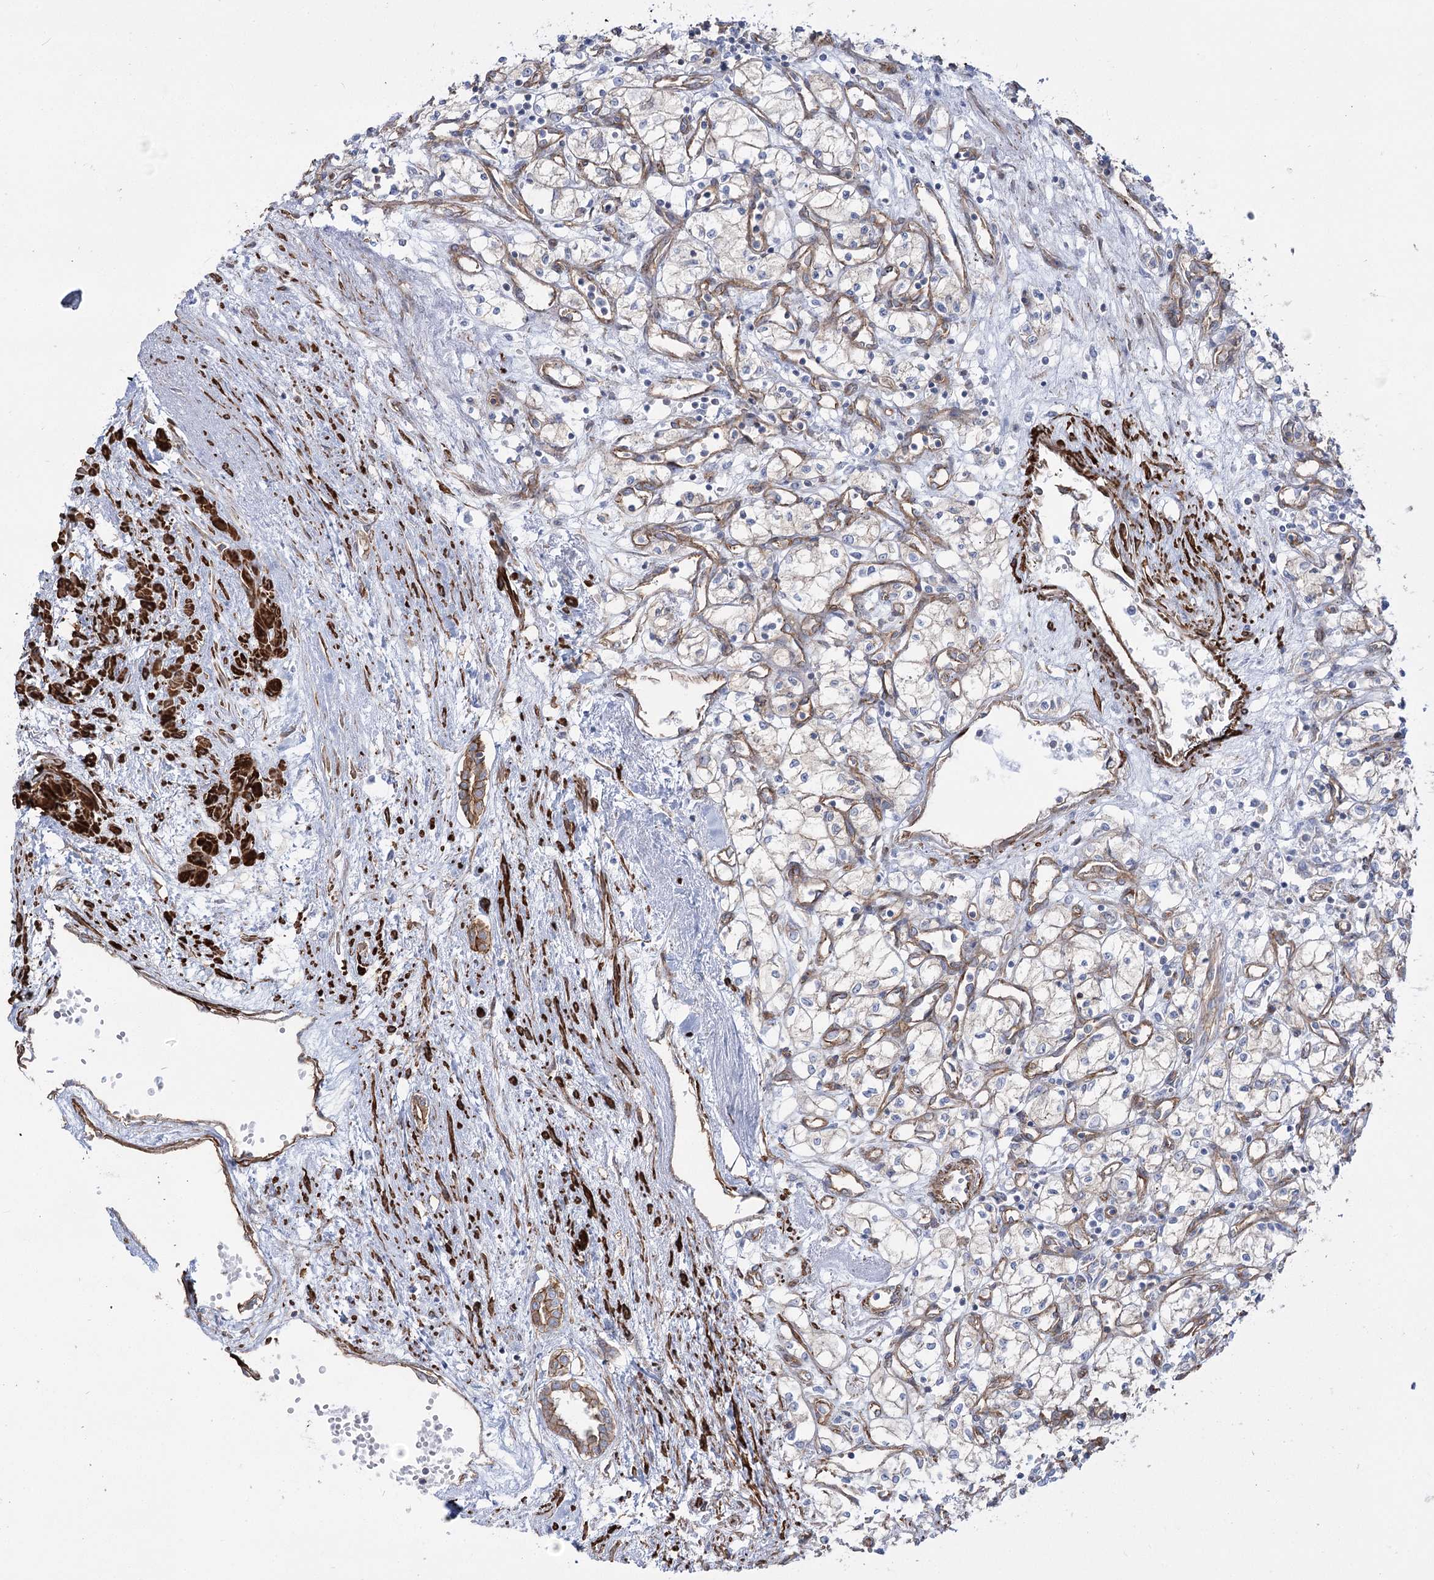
{"staining": {"intensity": "negative", "quantity": "none", "location": "none"}, "tissue": "renal cancer", "cell_type": "Tumor cells", "image_type": "cancer", "snomed": [{"axis": "morphology", "description": "Adenocarcinoma, NOS"}, {"axis": "topography", "description": "Kidney"}], "caption": "The micrograph reveals no significant positivity in tumor cells of adenocarcinoma (renal).", "gene": "PLEKHA5", "patient": {"sex": "male", "age": 59}}